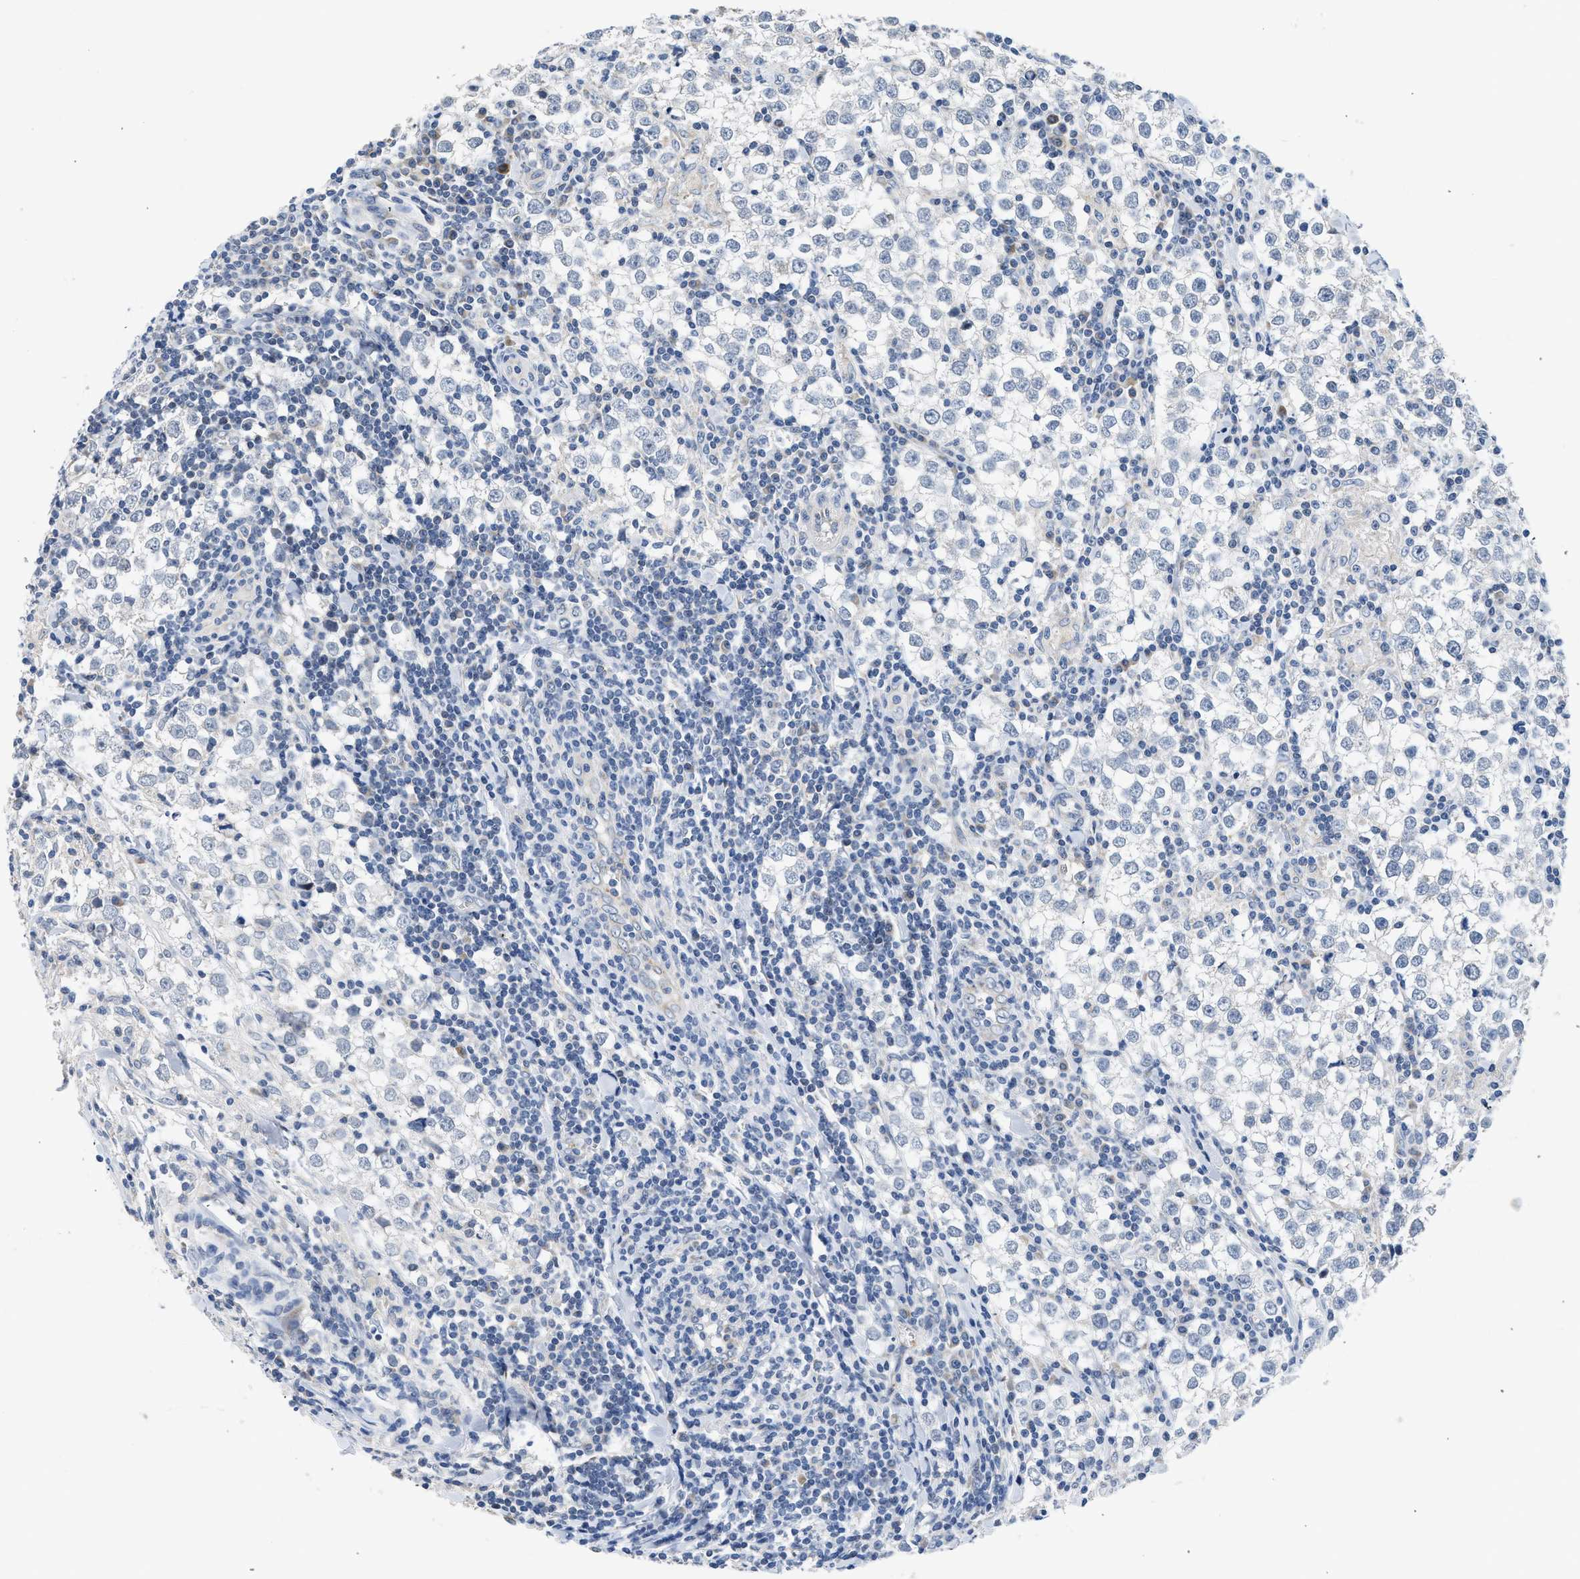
{"staining": {"intensity": "negative", "quantity": "none", "location": "none"}, "tissue": "testis cancer", "cell_type": "Tumor cells", "image_type": "cancer", "snomed": [{"axis": "morphology", "description": "Seminoma, NOS"}, {"axis": "morphology", "description": "Carcinoma, Embryonal, NOS"}, {"axis": "topography", "description": "Testis"}], "caption": "IHC image of neoplastic tissue: testis embryonal carcinoma stained with DAB exhibits no significant protein positivity in tumor cells. (Brightfield microscopy of DAB (3,3'-diaminobenzidine) IHC at high magnification).", "gene": "PIM1", "patient": {"sex": "male", "age": 52}}